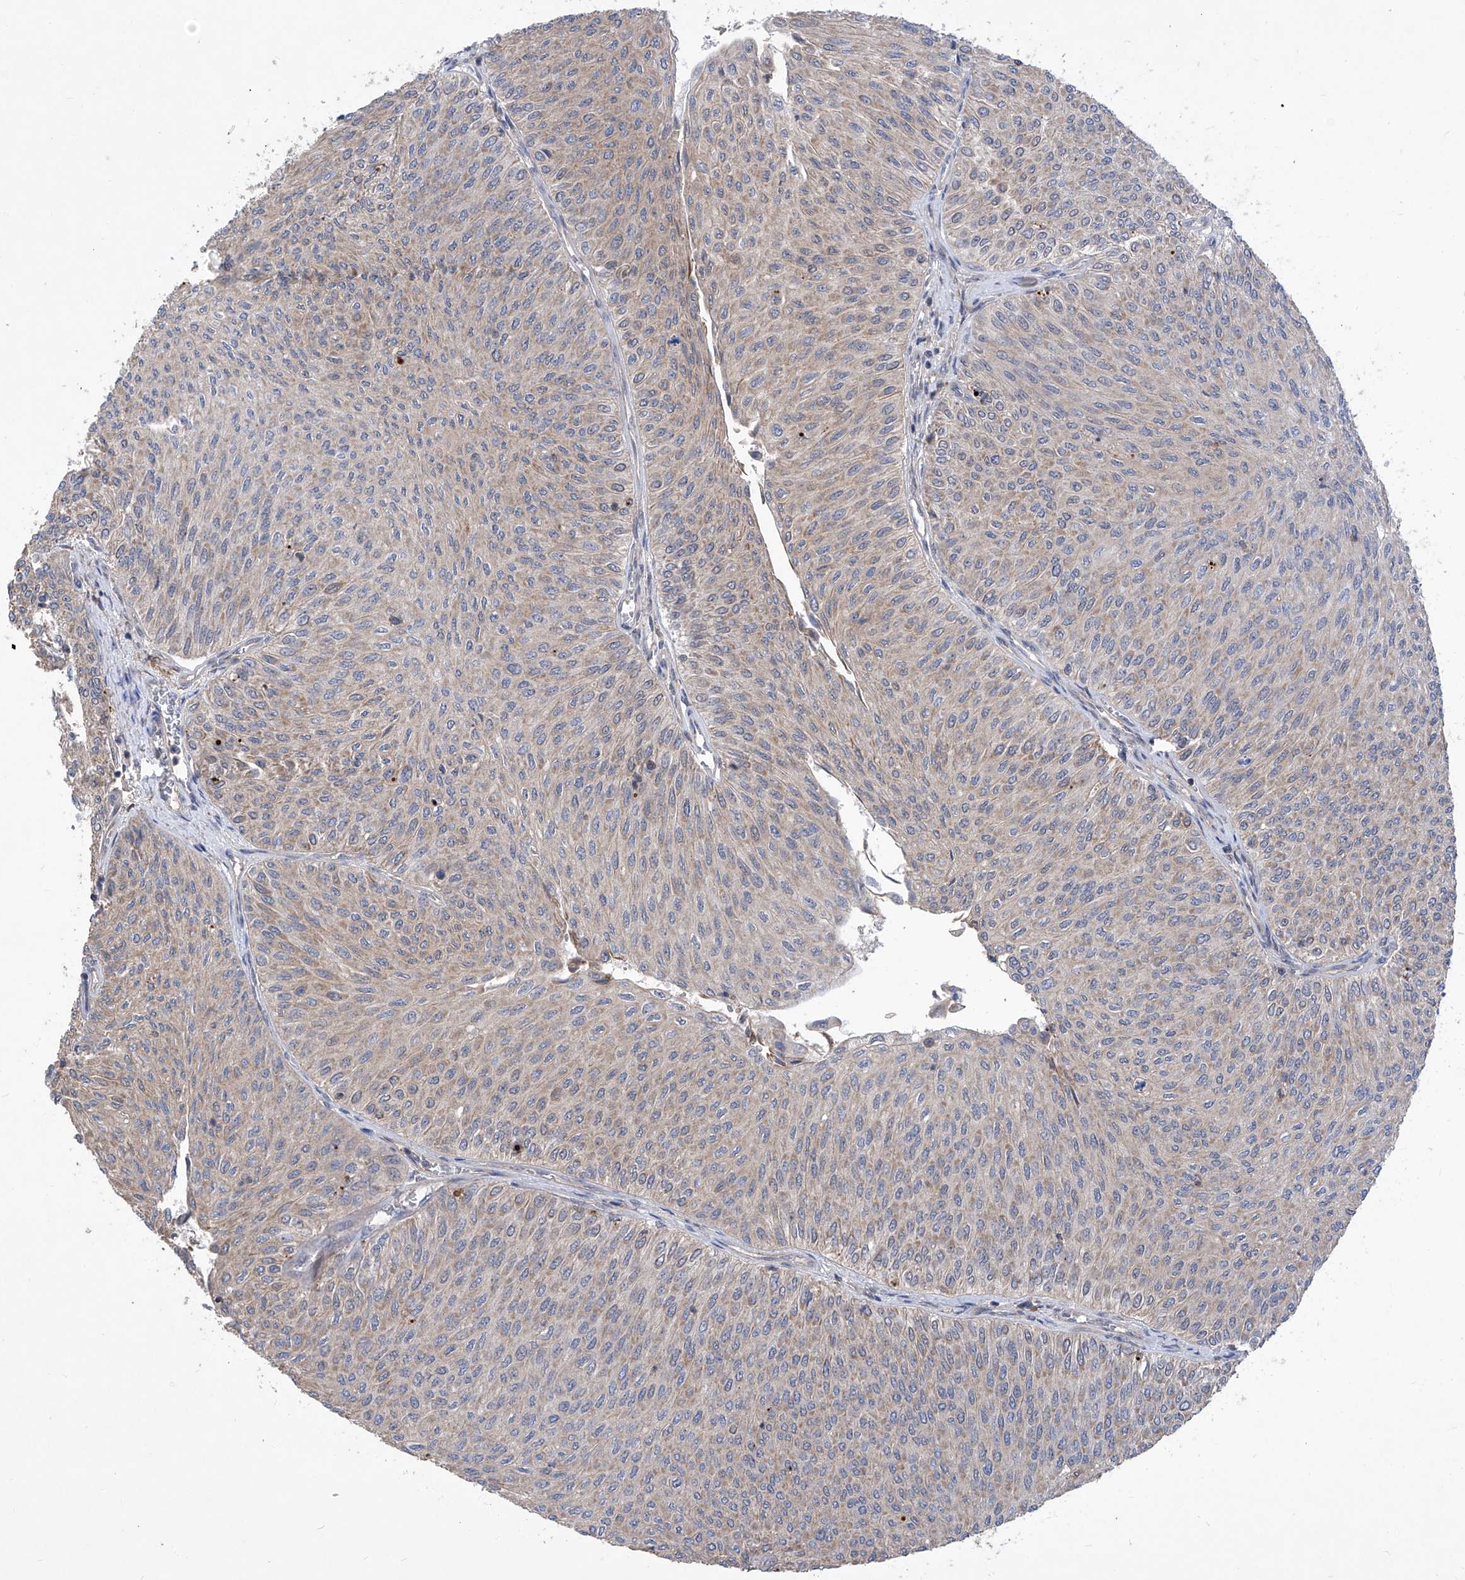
{"staining": {"intensity": "weak", "quantity": ">75%", "location": "cytoplasmic/membranous"}, "tissue": "urothelial cancer", "cell_type": "Tumor cells", "image_type": "cancer", "snomed": [{"axis": "morphology", "description": "Urothelial carcinoma, Low grade"}, {"axis": "topography", "description": "Urinary bladder"}], "caption": "Human urothelial carcinoma (low-grade) stained with a brown dye exhibits weak cytoplasmic/membranous positive expression in about >75% of tumor cells.", "gene": "KIFC2", "patient": {"sex": "male", "age": 78}}